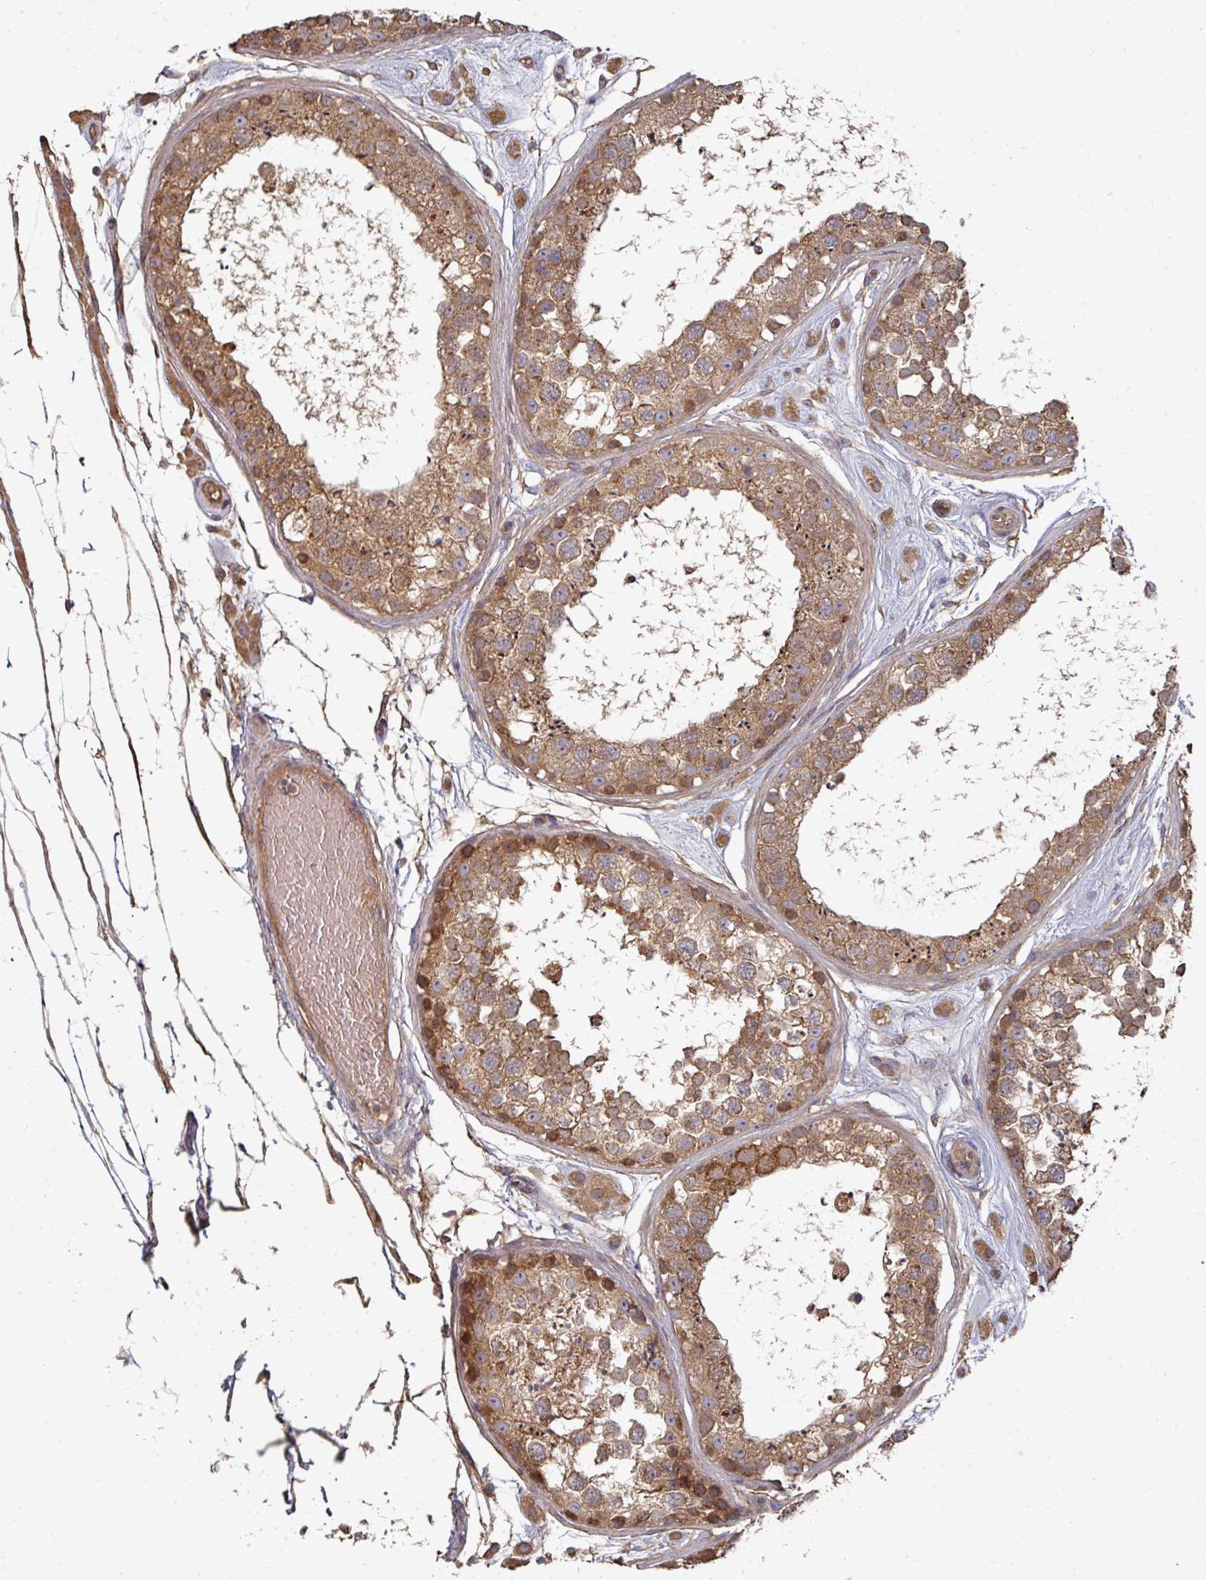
{"staining": {"intensity": "moderate", "quantity": ">75%", "location": "cytoplasmic/membranous"}, "tissue": "testis", "cell_type": "Cells in seminiferous ducts", "image_type": "normal", "snomed": [{"axis": "morphology", "description": "Normal tissue, NOS"}, {"axis": "topography", "description": "Testis"}], "caption": "Immunohistochemistry (IHC) of normal testis exhibits medium levels of moderate cytoplasmic/membranous staining in approximately >75% of cells in seminiferous ducts.", "gene": "EDEM2", "patient": {"sex": "male", "age": 25}}